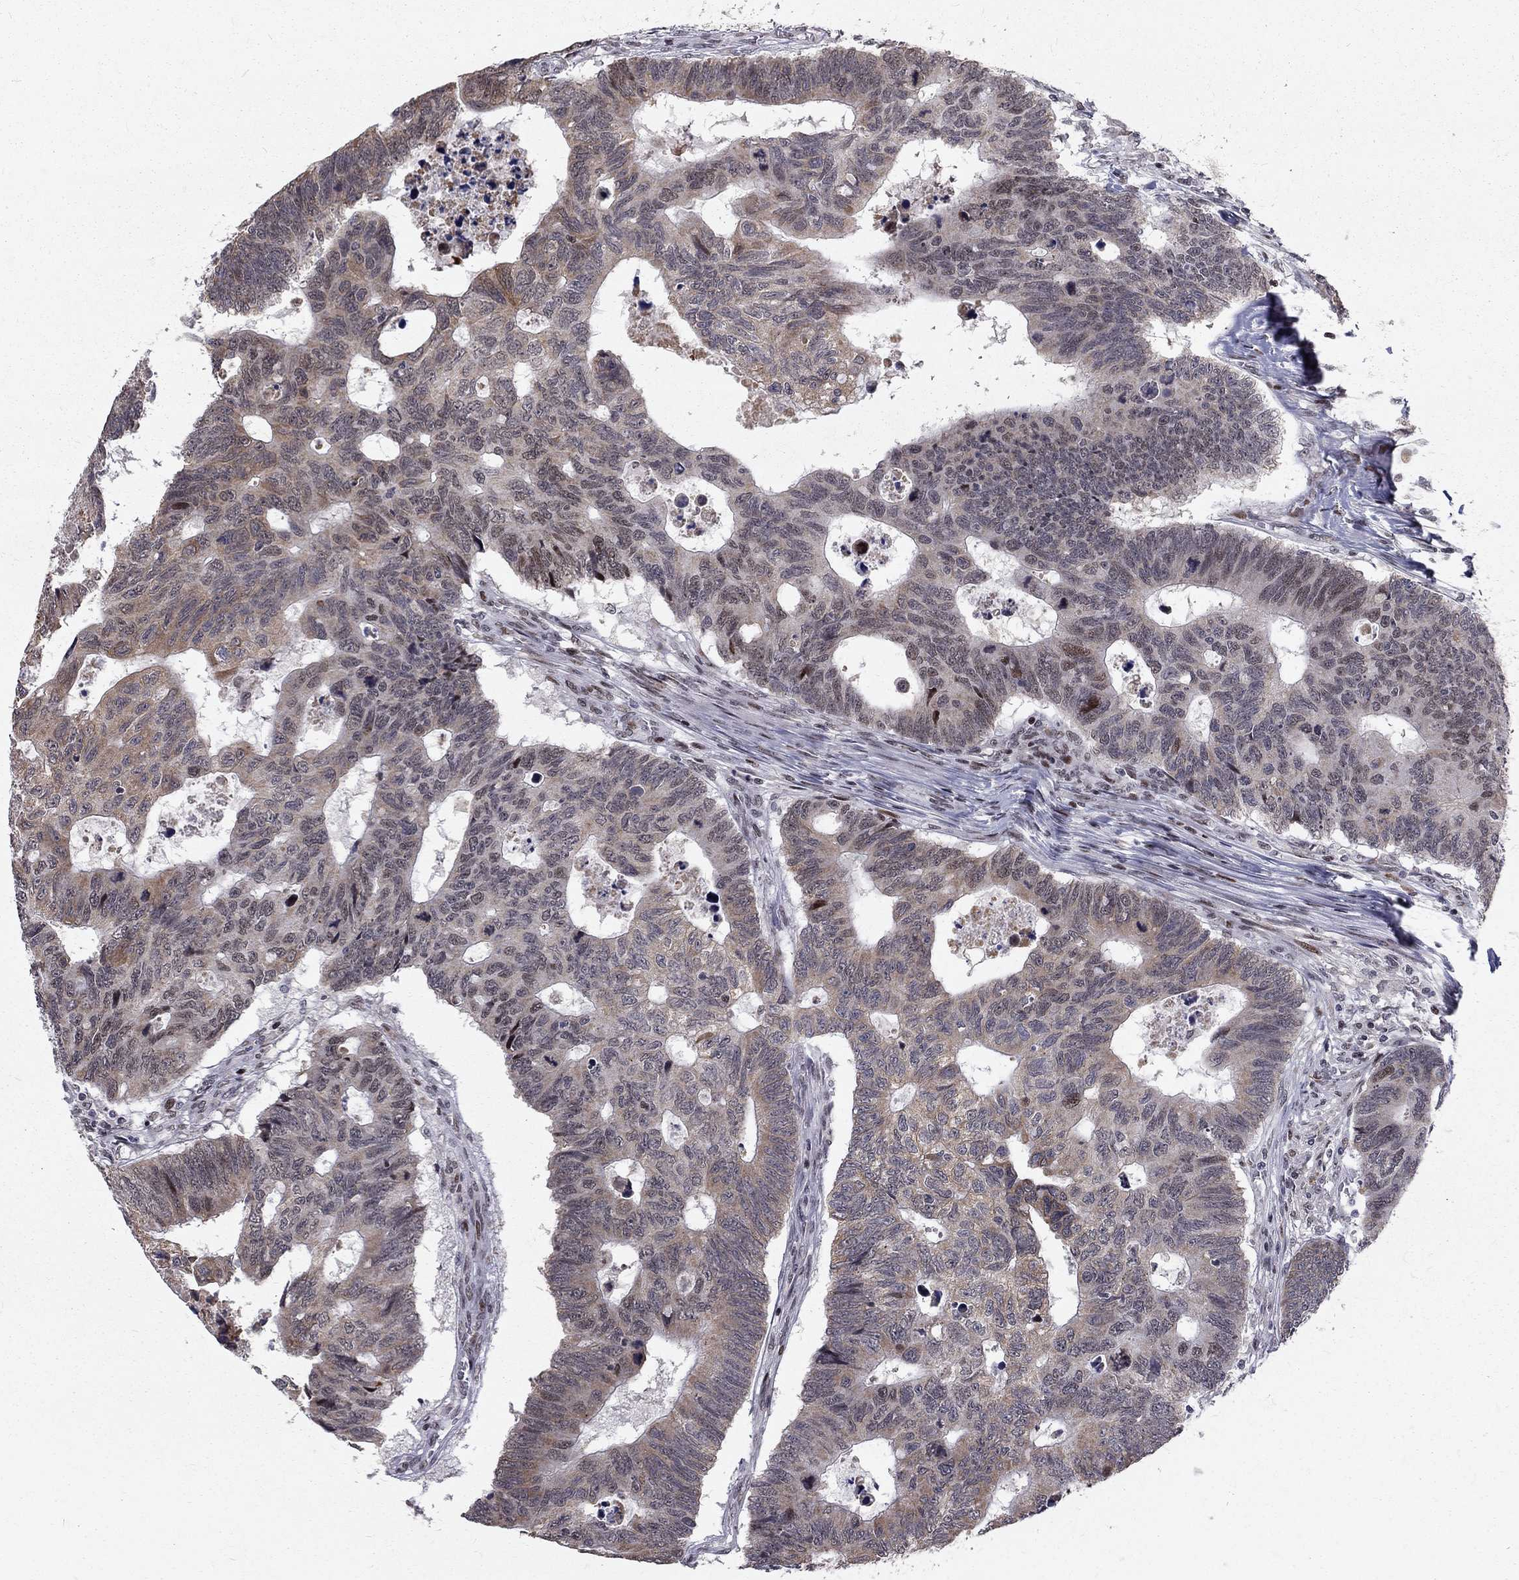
{"staining": {"intensity": "weak", "quantity": "25%-75%", "location": "nuclear"}, "tissue": "colorectal cancer", "cell_type": "Tumor cells", "image_type": "cancer", "snomed": [{"axis": "morphology", "description": "Adenocarcinoma, NOS"}, {"axis": "topography", "description": "Colon"}], "caption": "Protein positivity by immunohistochemistry displays weak nuclear staining in about 25%-75% of tumor cells in colorectal cancer.", "gene": "TCEAL1", "patient": {"sex": "female", "age": 77}}